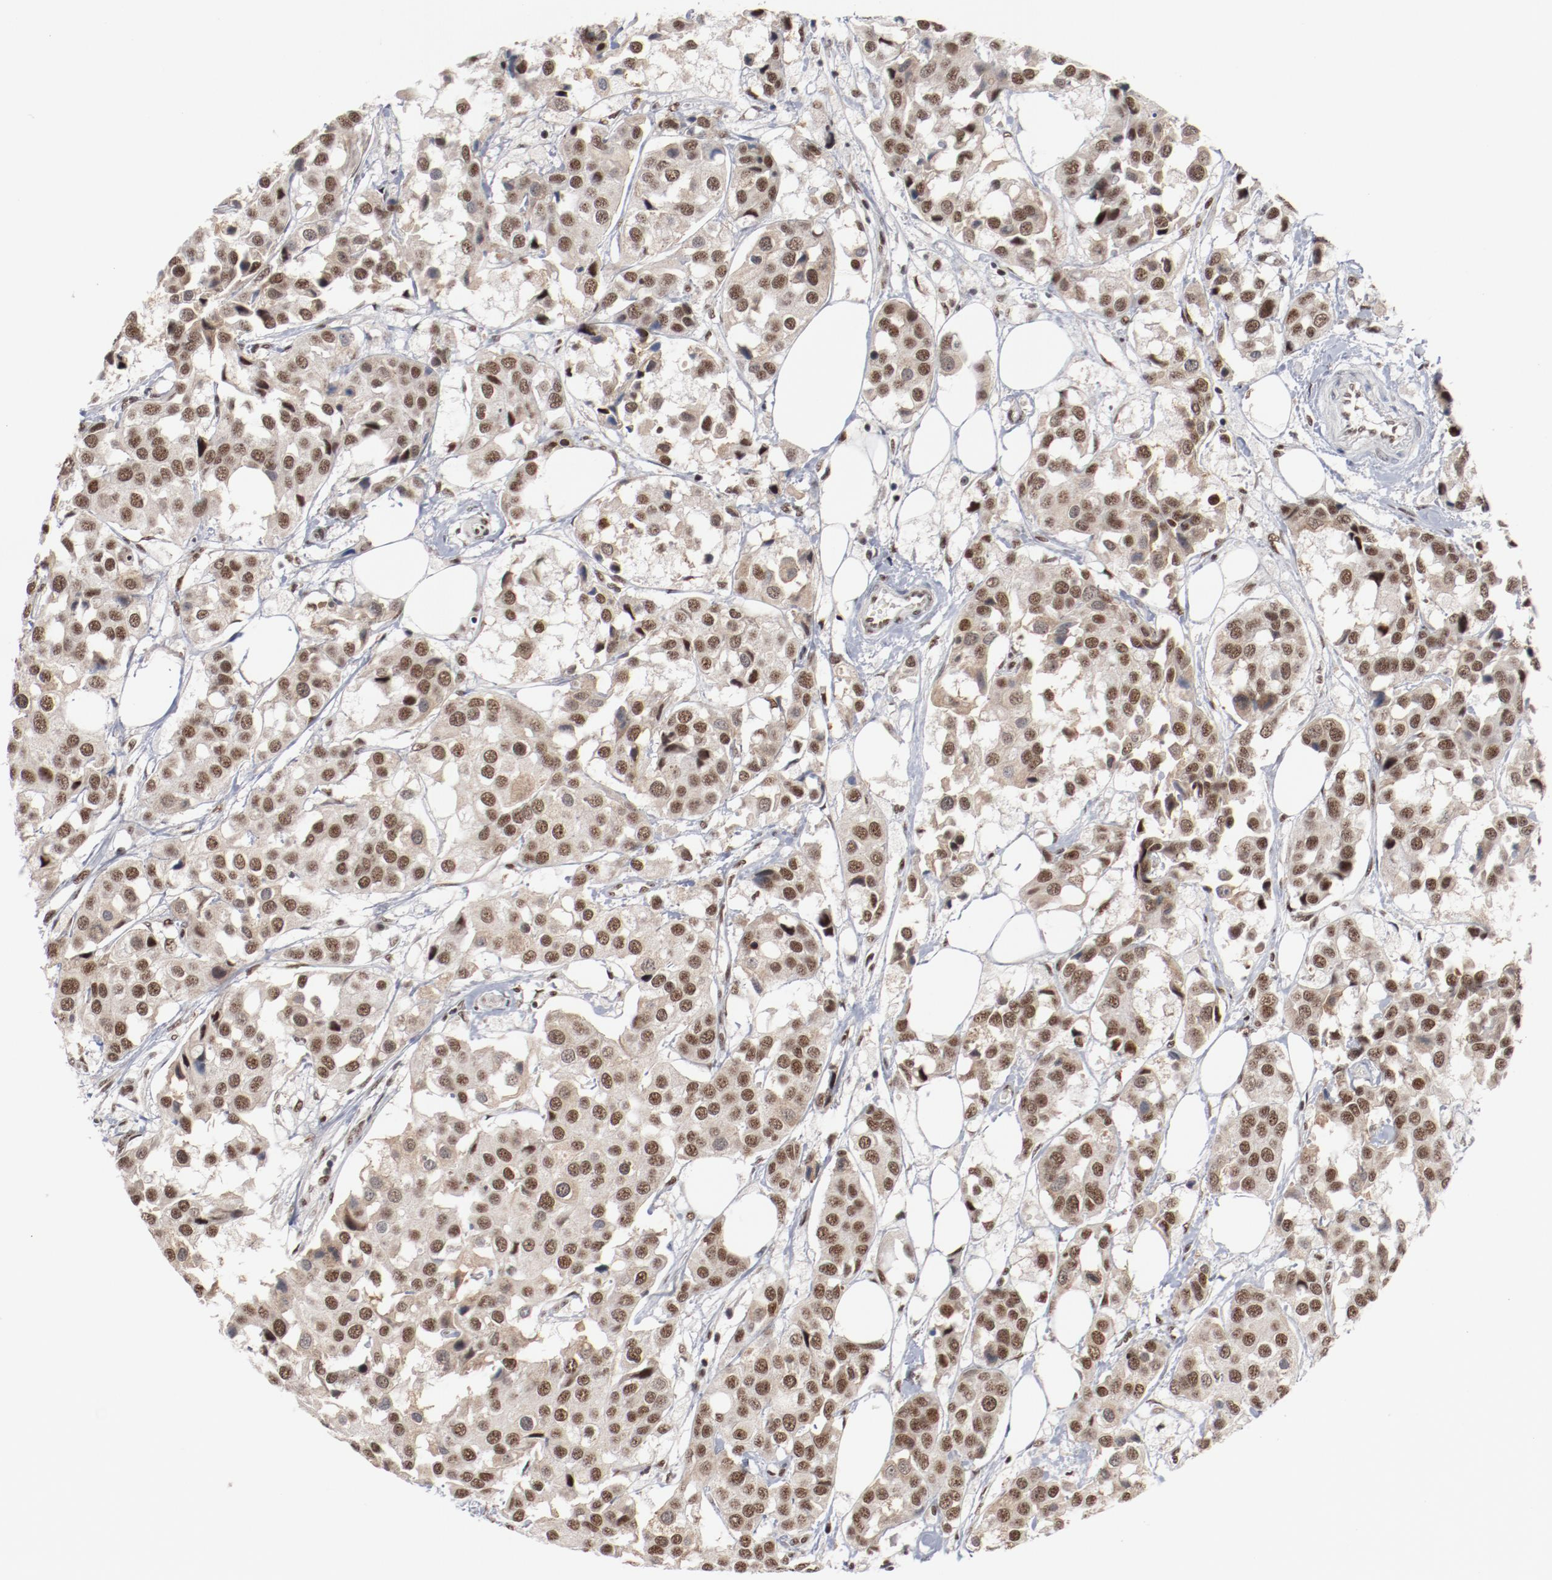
{"staining": {"intensity": "moderate", "quantity": ">75%", "location": "cytoplasmic/membranous,nuclear"}, "tissue": "breast cancer", "cell_type": "Tumor cells", "image_type": "cancer", "snomed": [{"axis": "morphology", "description": "Duct carcinoma"}, {"axis": "topography", "description": "Breast"}], "caption": "Moderate cytoplasmic/membranous and nuclear positivity is appreciated in approximately >75% of tumor cells in breast cancer (invasive ductal carcinoma).", "gene": "BUB3", "patient": {"sex": "female", "age": 80}}